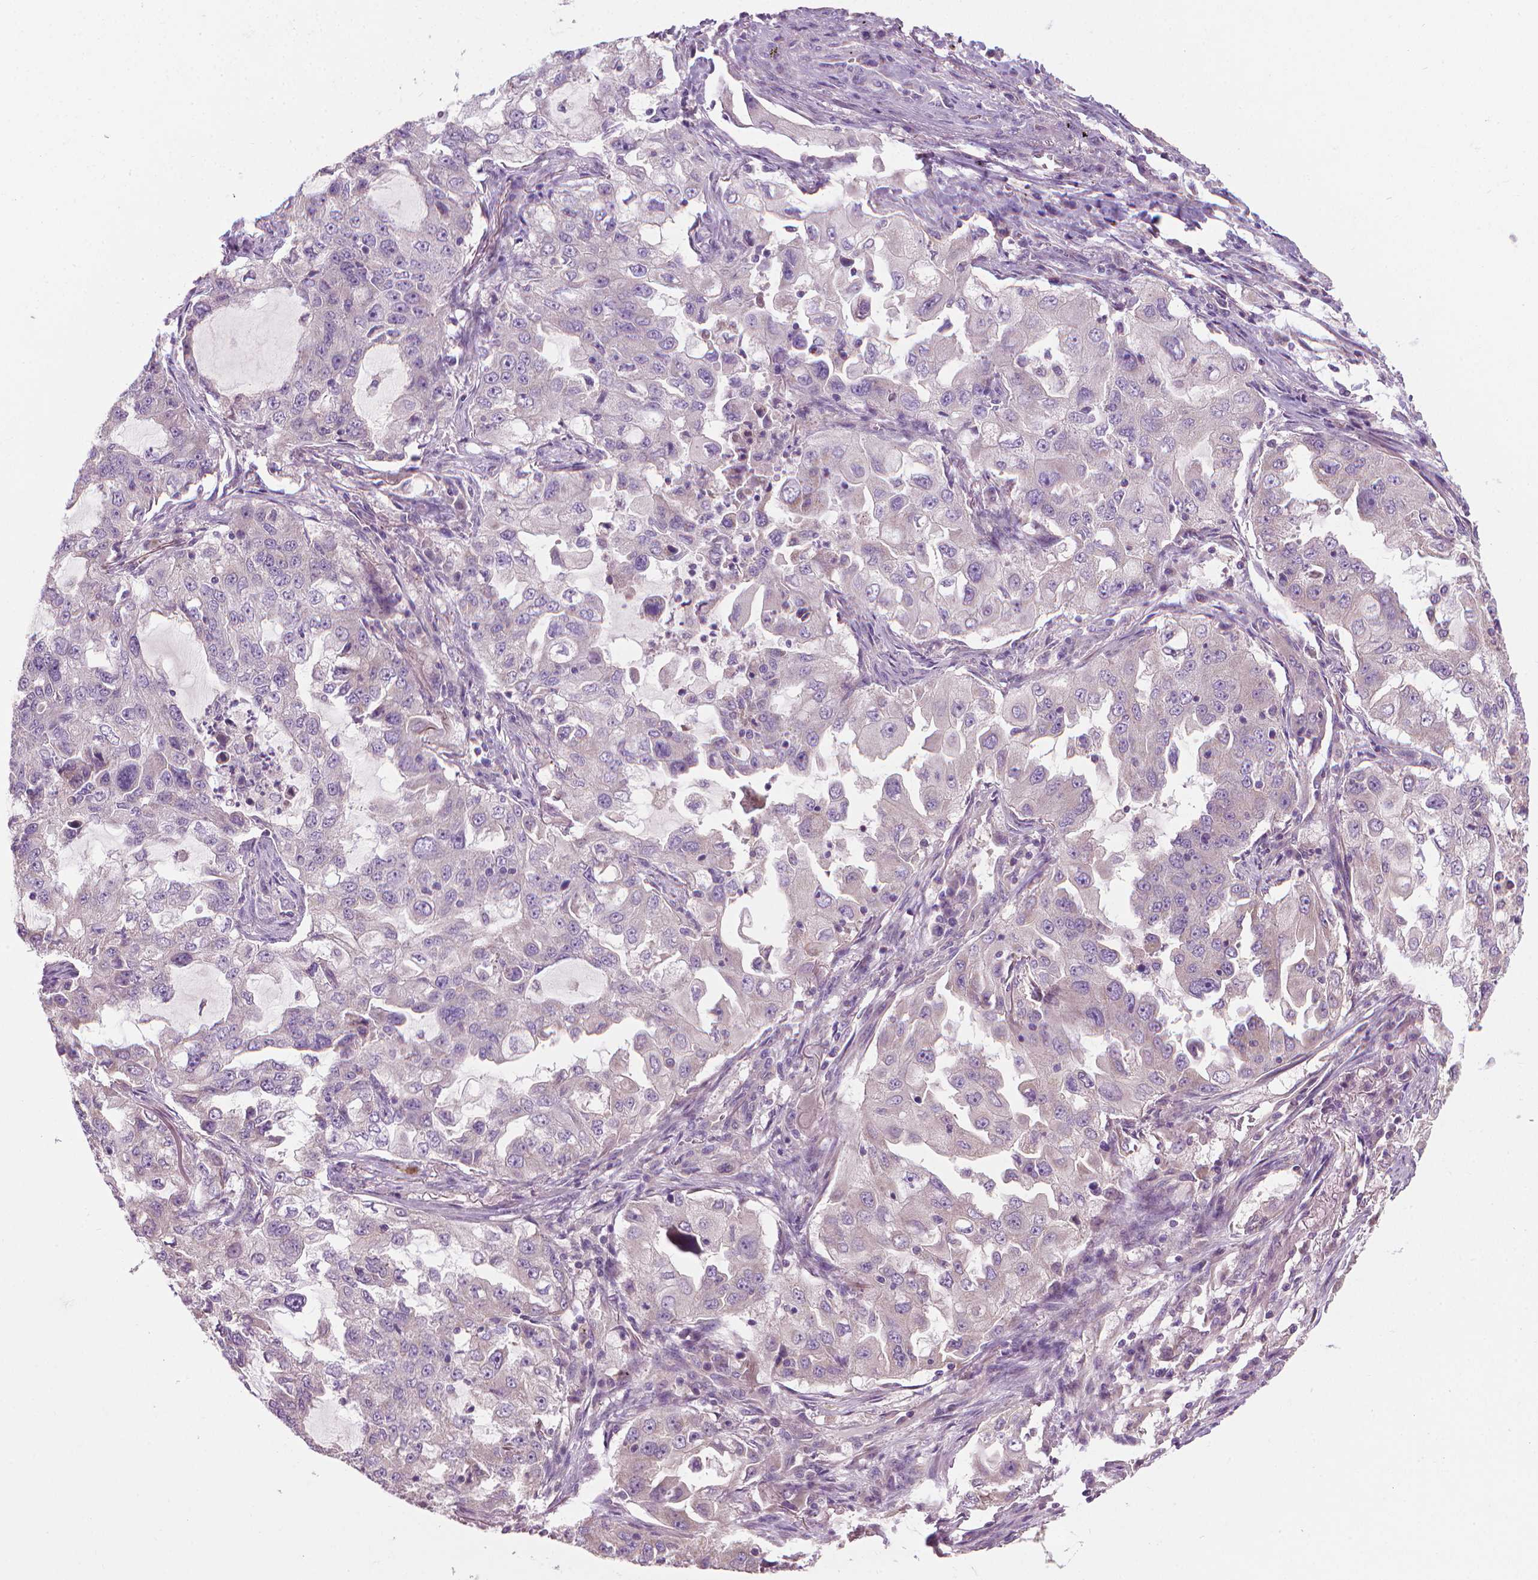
{"staining": {"intensity": "negative", "quantity": "none", "location": "none"}, "tissue": "lung cancer", "cell_type": "Tumor cells", "image_type": "cancer", "snomed": [{"axis": "morphology", "description": "Adenocarcinoma, NOS"}, {"axis": "topography", "description": "Lung"}], "caption": "This is an immunohistochemistry photomicrograph of lung adenocarcinoma. There is no staining in tumor cells.", "gene": "RIIAD1", "patient": {"sex": "female", "age": 61}}